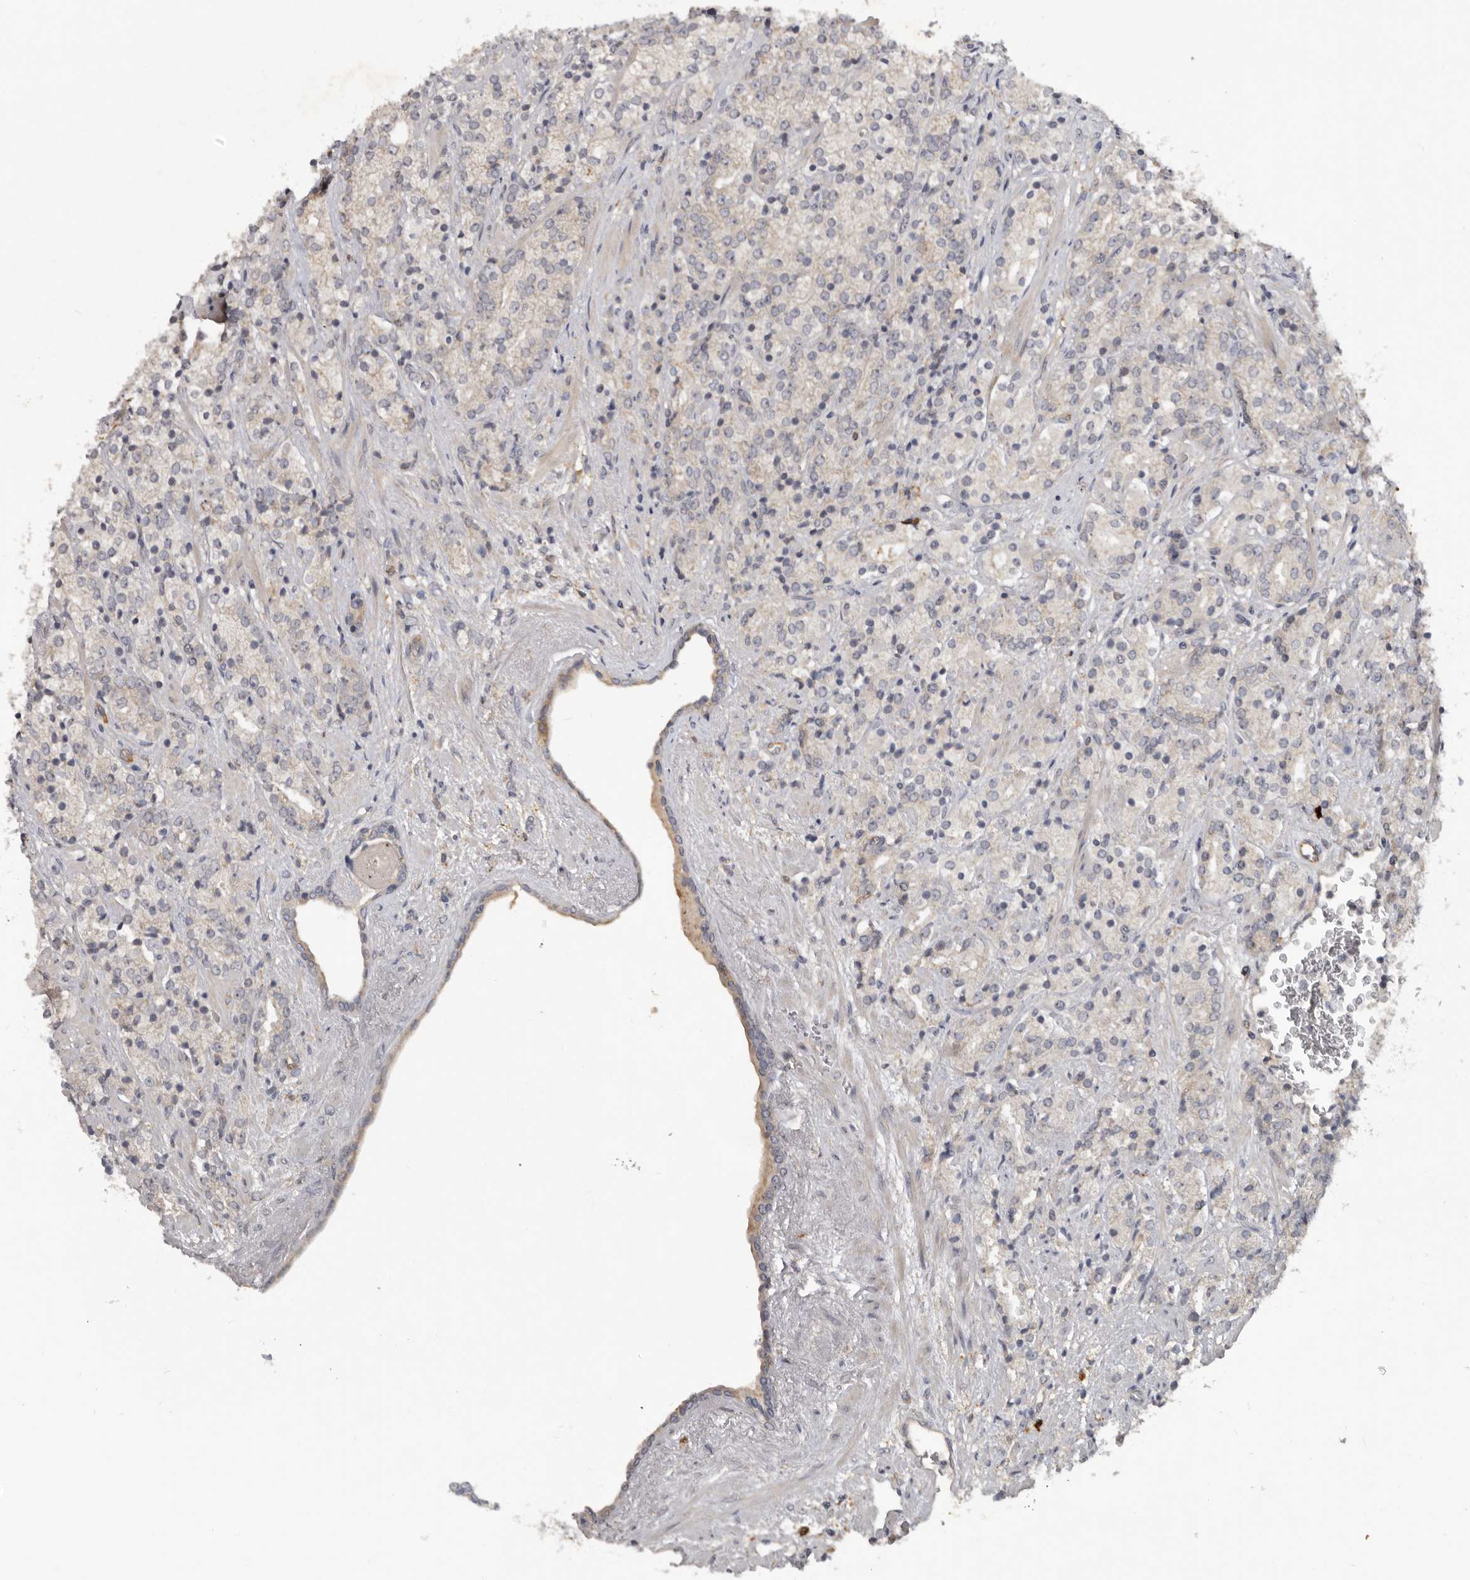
{"staining": {"intensity": "negative", "quantity": "none", "location": "none"}, "tissue": "prostate cancer", "cell_type": "Tumor cells", "image_type": "cancer", "snomed": [{"axis": "morphology", "description": "Adenocarcinoma, High grade"}, {"axis": "topography", "description": "Prostate"}], "caption": "The histopathology image exhibits no significant expression in tumor cells of prostate high-grade adenocarcinoma. The staining was performed using DAB to visualize the protein expression in brown, while the nuclei were stained in blue with hematoxylin (Magnification: 20x).", "gene": "CDCA8", "patient": {"sex": "male", "age": 71}}